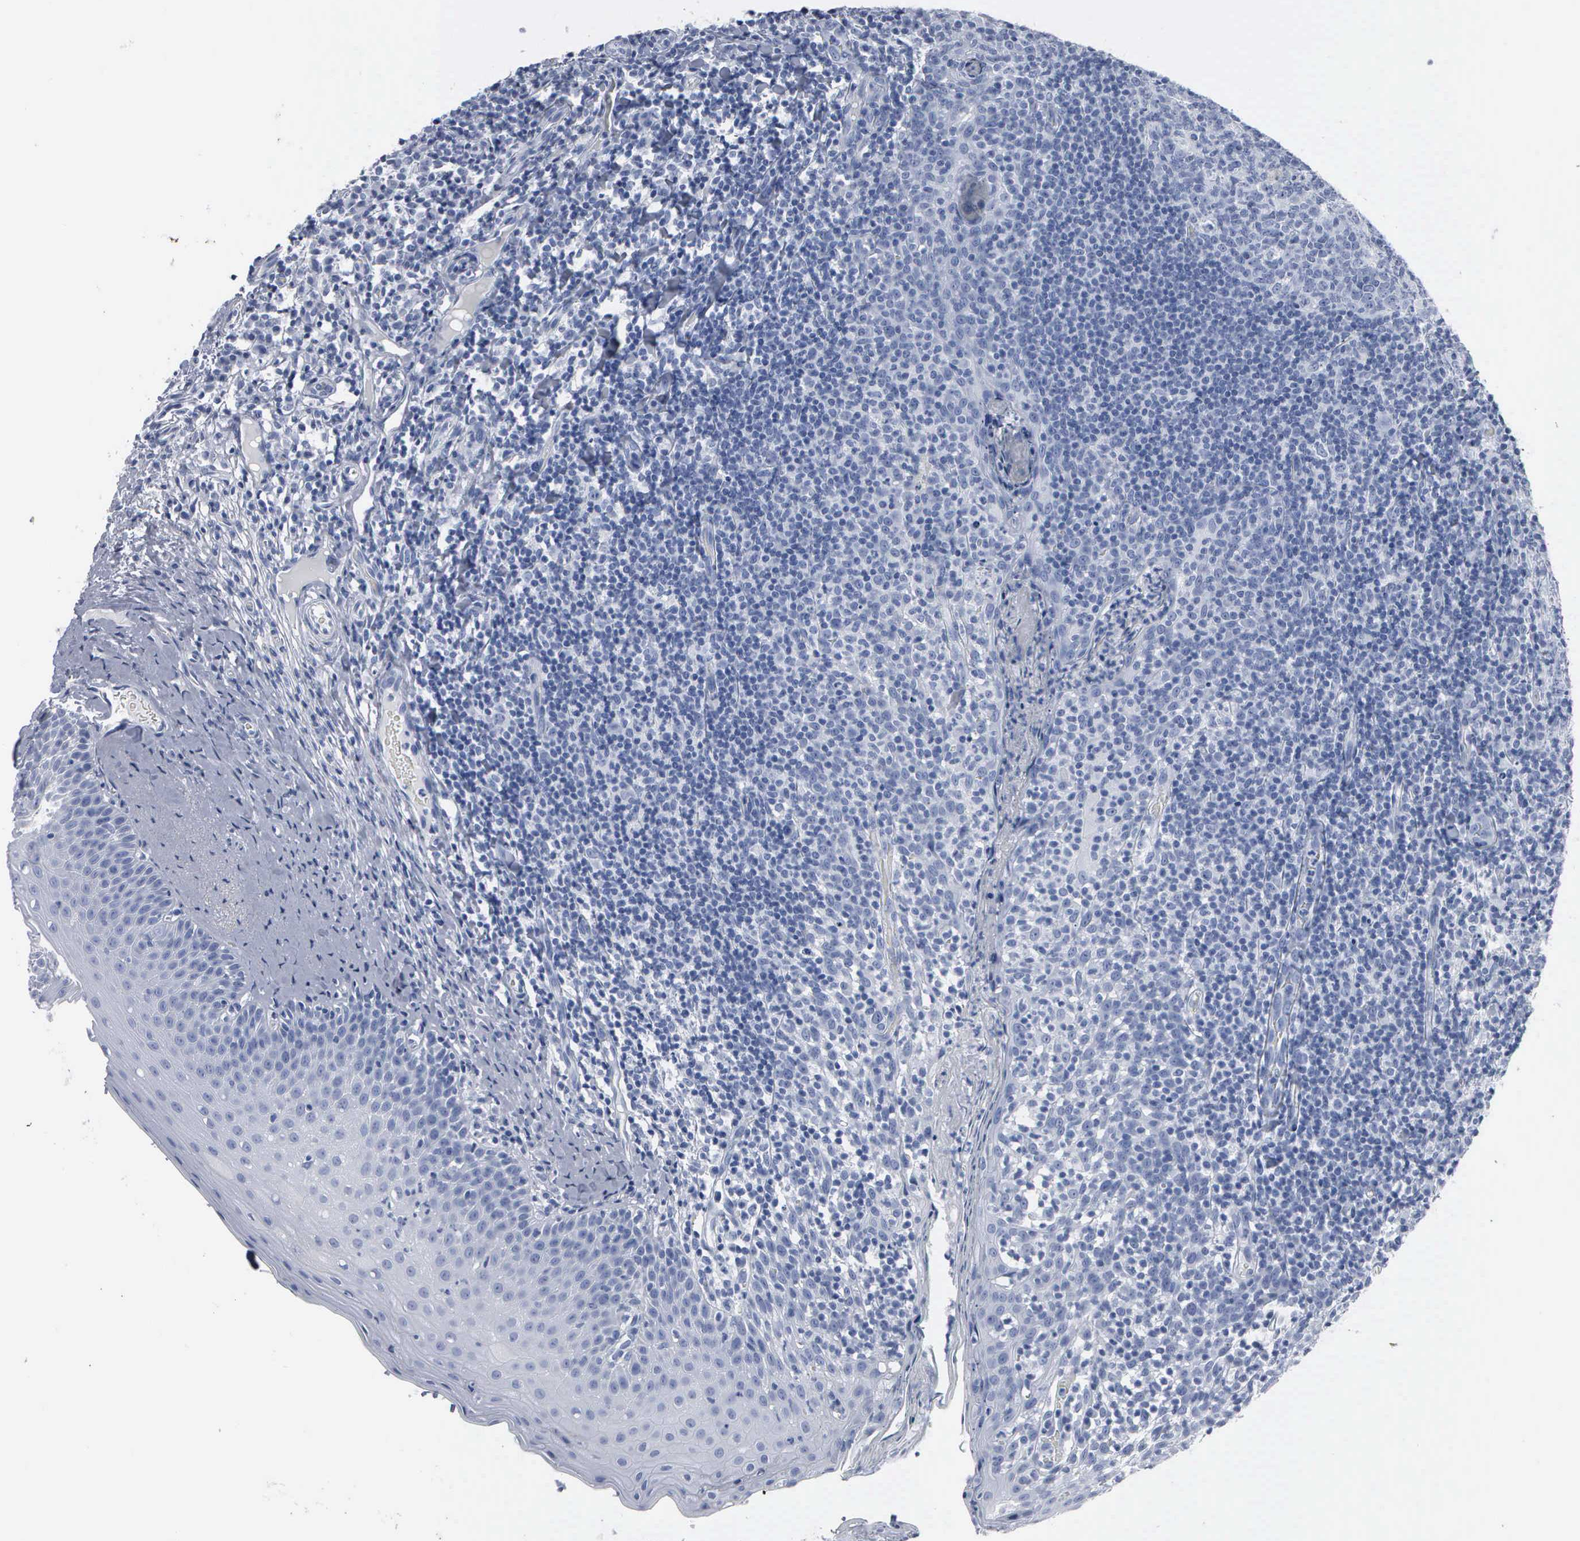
{"staining": {"intensity": "negative", "quantity": "none", "location": "none"}, "tissue": "tonsil", "cell_type": "Germinal center cells", "image_type": "normal", "snomed": [{"axis": "morphology", "description": "Normal tissue, NOS"}, {"axis": "topography", "description": "Tonsil"}], "caption": "This image is of normal tonsil stained with immunohistochemistry to label a protein in brown with the nuclei are counter-stained blue. There is no staining in germinal center cells. (Stains: DAB (3,3'-diaminobenzidine) IHC with hematoxylin counter stain, Microscopy: brightfield microscopy at high magnification).", "gene": "DMD", "patient": {"sex": "male", "age": 6}}